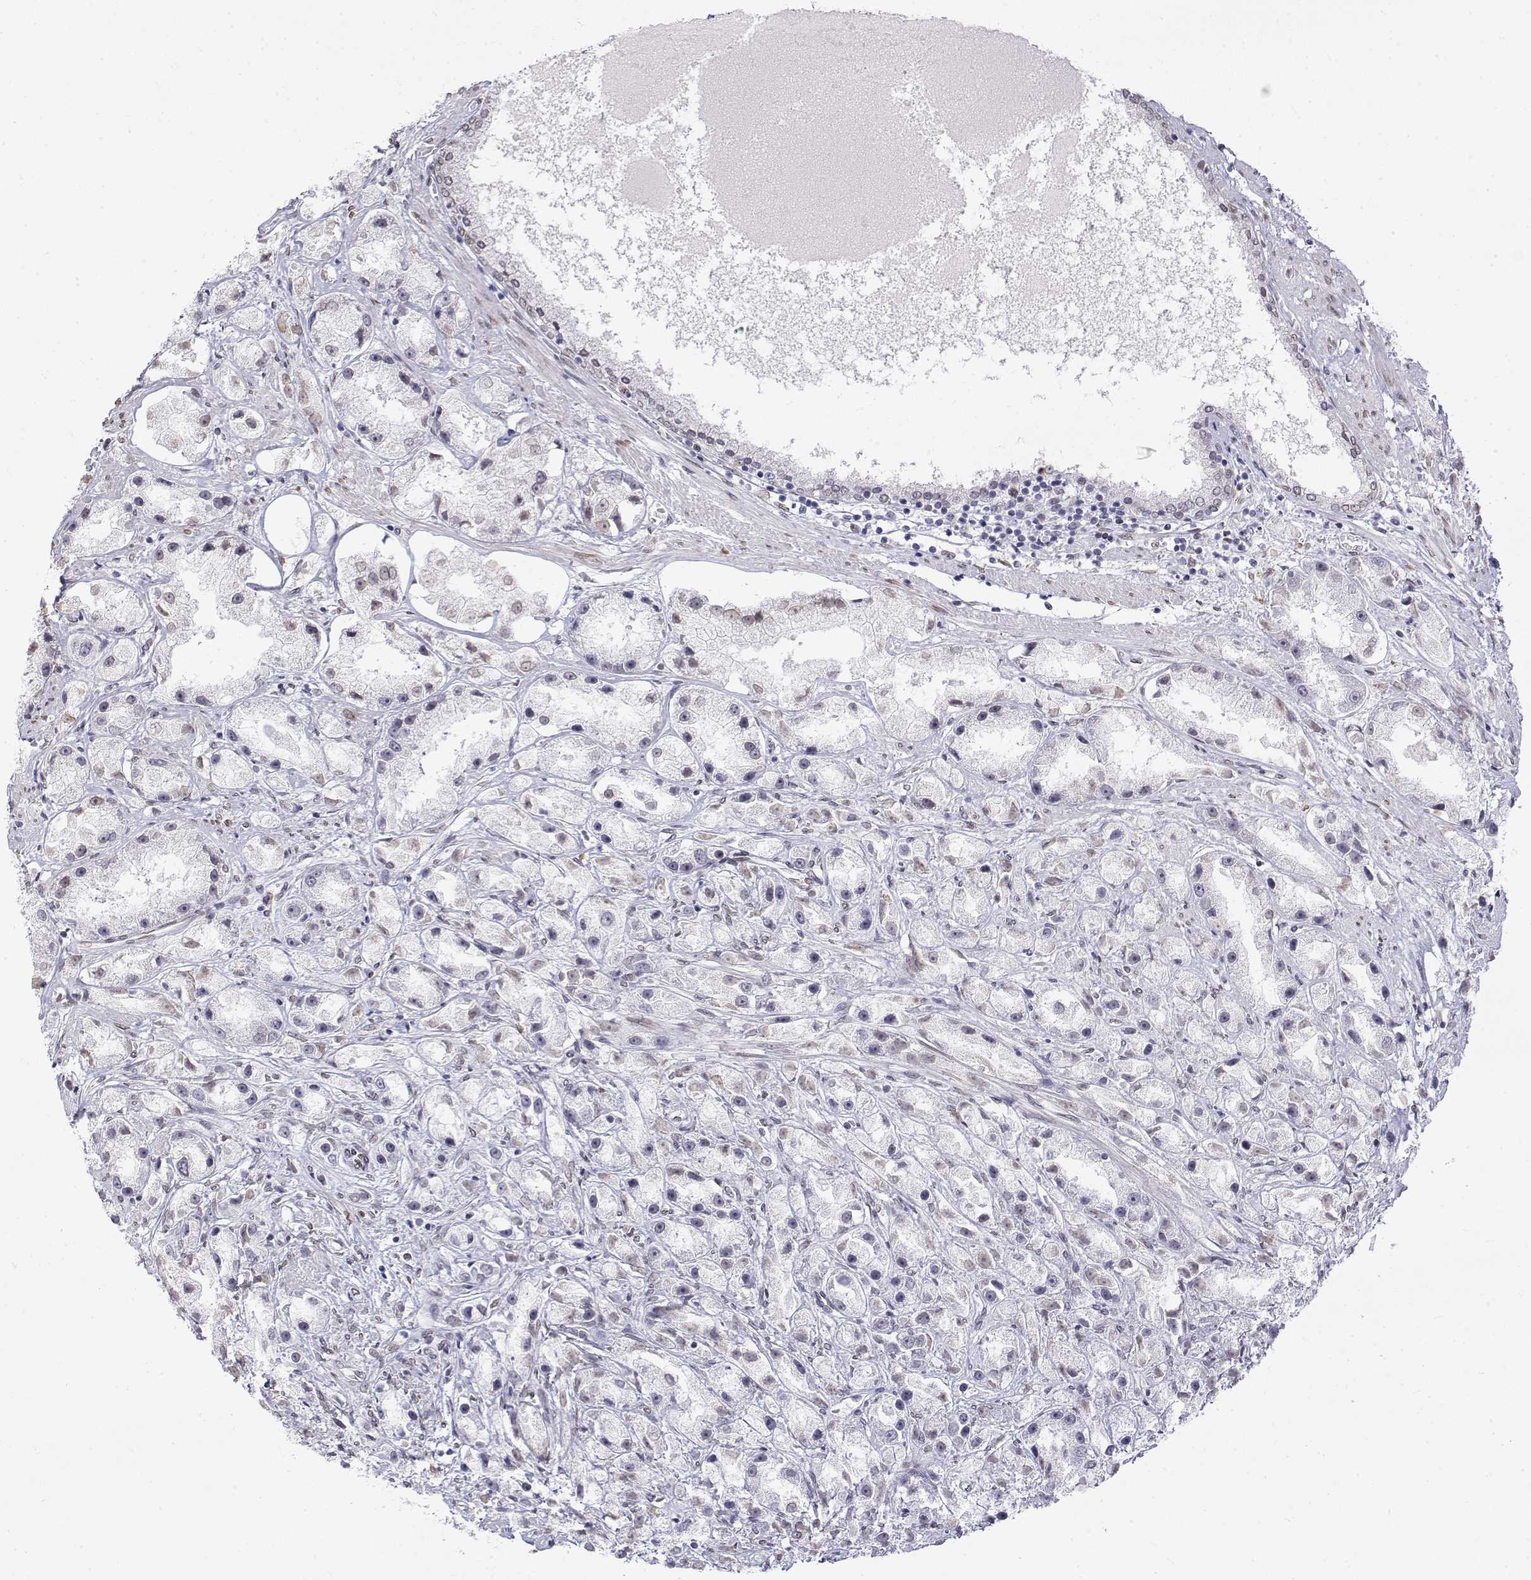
{"staining": {"intensity": "negative", "quantity": "none", "location": "none"}, "tissue": "prostate cancer", "cell_type": "Tumor cells", "image_type": "cancer", "snomed": [{"axis": "morphology", "description": "Adenocarcinoma, High grade"}, {"axis": "topography", "description": "Prostate"}], "caption": "Protein analysis of high-grade adenocarcinoma (prostate) exhibits no significant expression in tumor cells.", "gene": "ZNF532", "patient": {"sex": "male", "age": 67}}